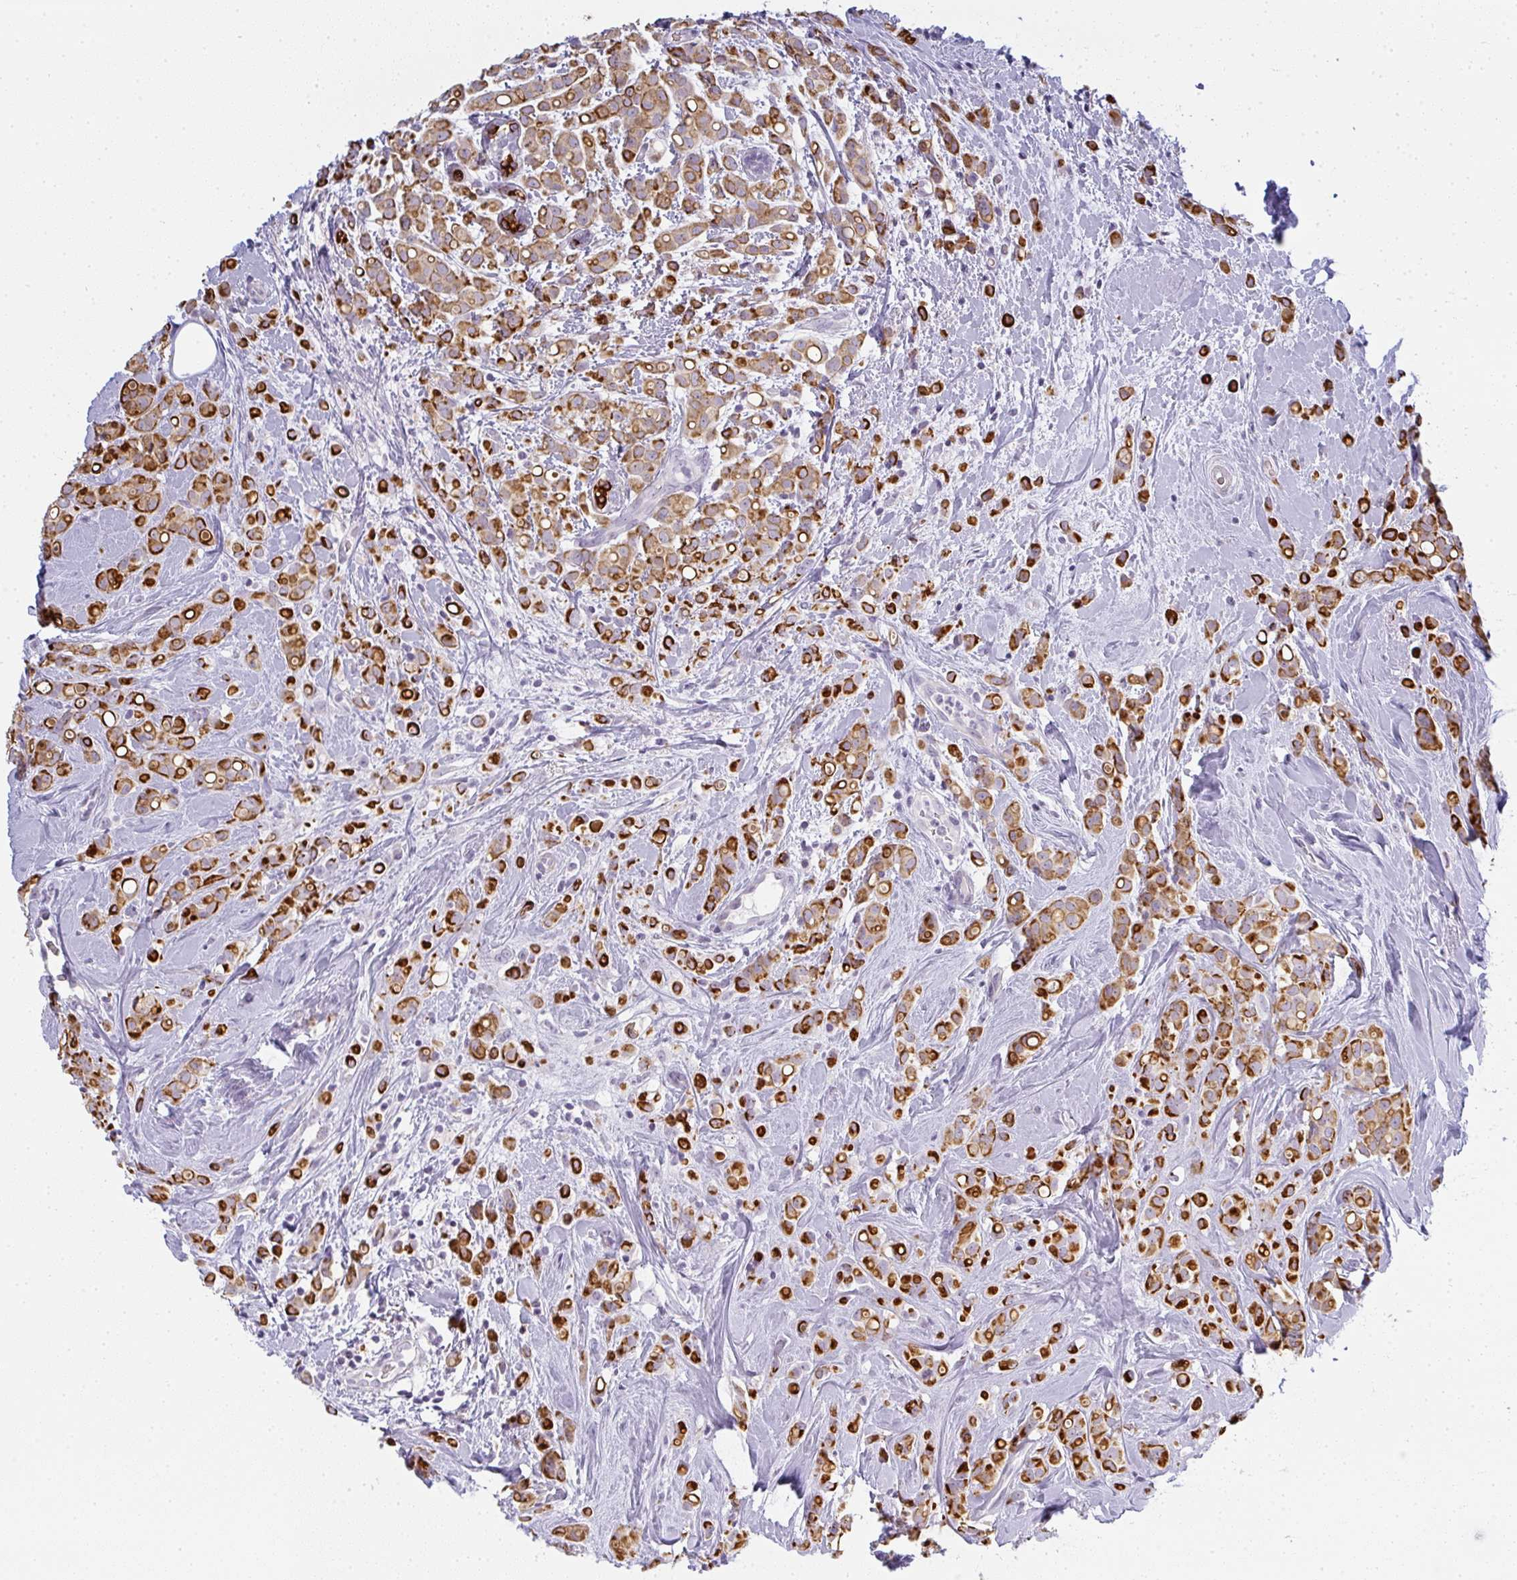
{"staining": {"intensity": "strong", "quantity": ">75%", "location": "cytoplasmic/membranous"}, "tissue": "breast cancer", "cell_type": "Tumor cells", "image_type": "cancer", "snomed": [{"axis": "morphology", "description": "Lobular carcinoma"}, {"axis": "topography", "description": "Breast"}], "caption": "Approximately >75% of tumor cells in lobular carcinoma (breast) display strong cytoplasmic/membranous protein expression as visualized by brown immunohistochemical staining.", "gene": "SIRPB2", "patient": {"sex": "female", "age": 68}}